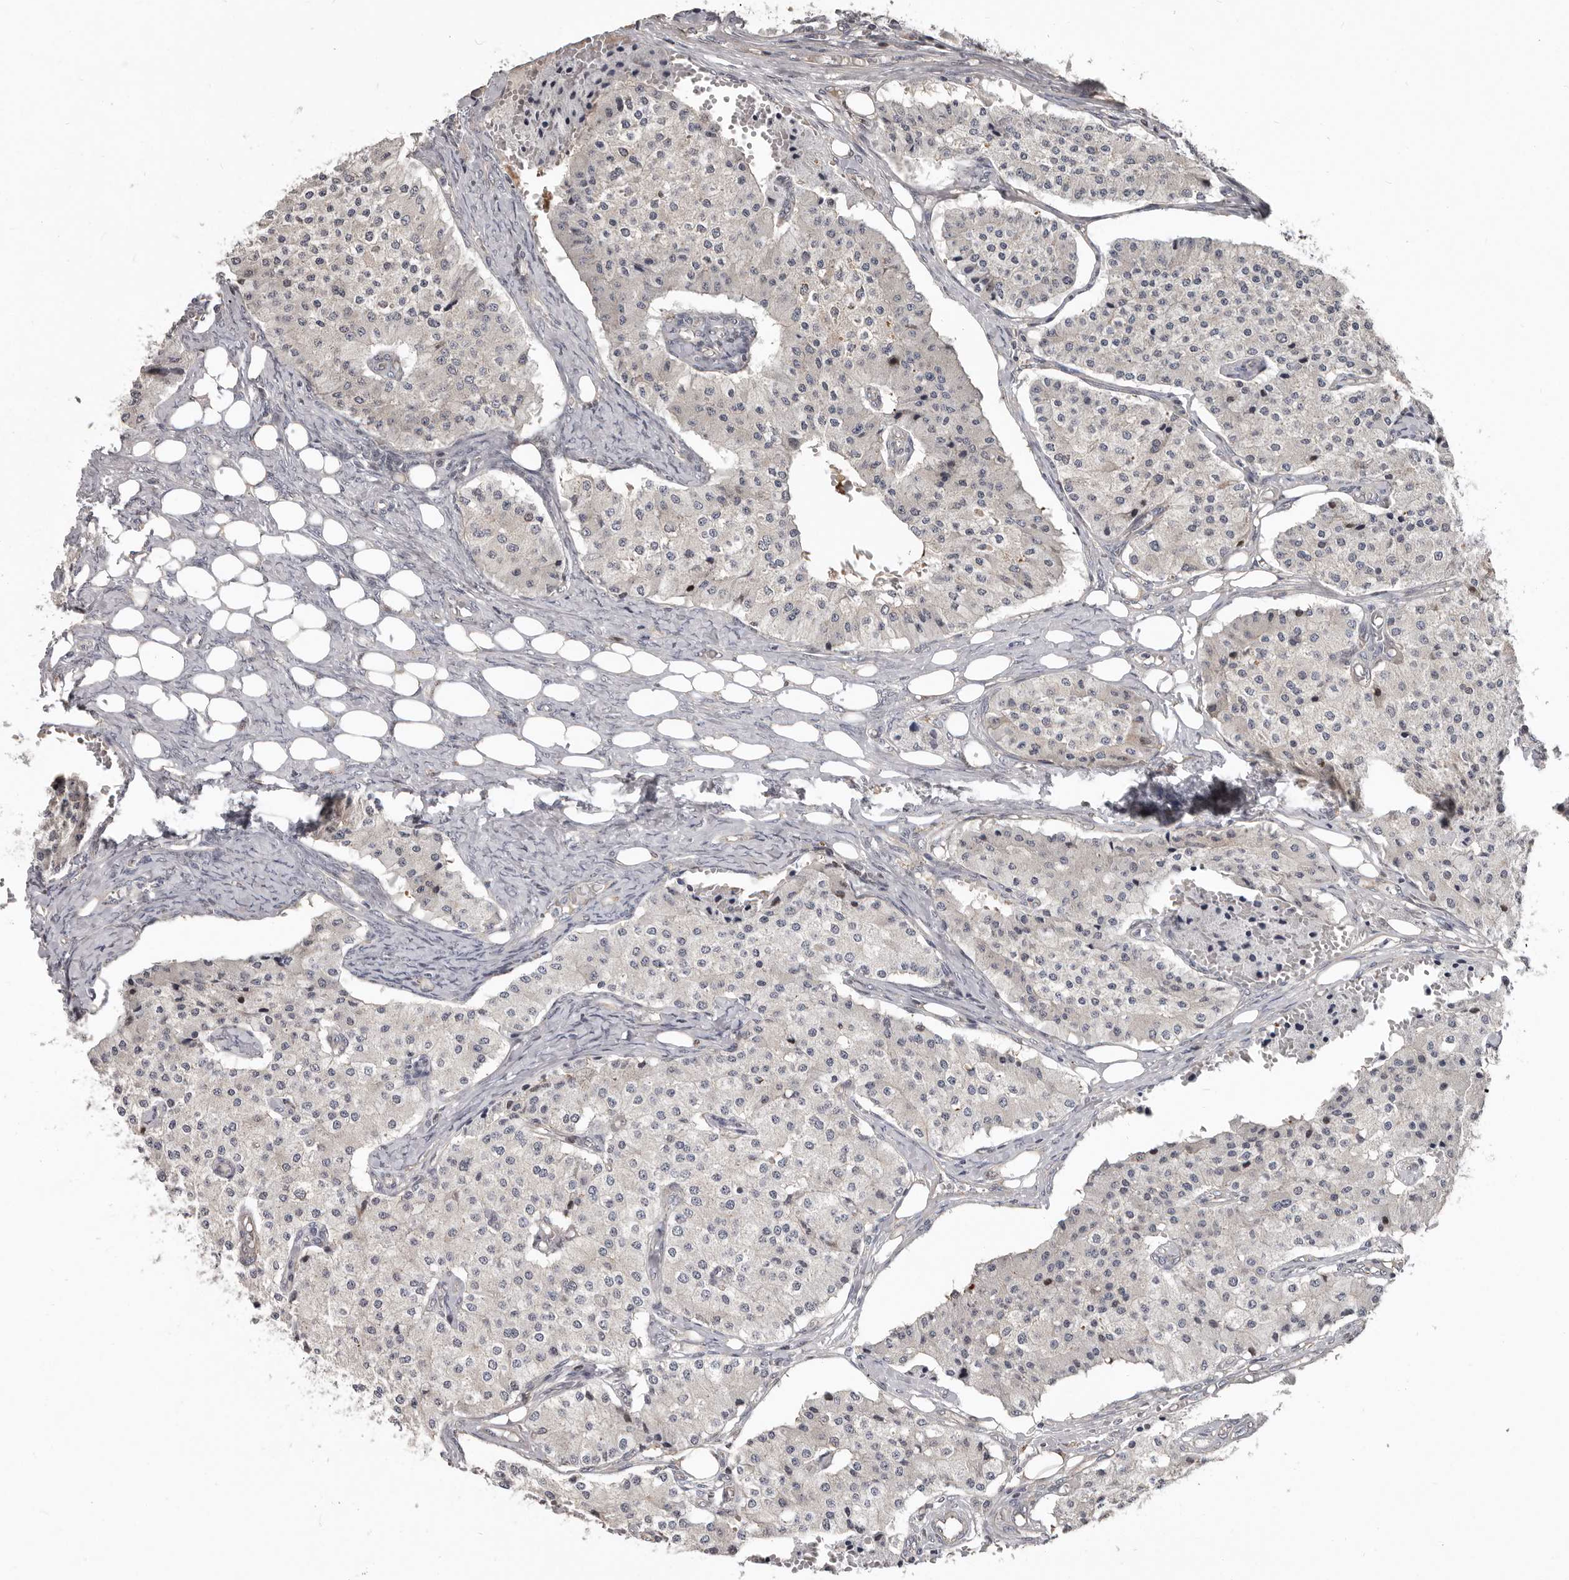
{"staining": {"intensity": "negative", "quantity": "none", "location": "none"}, "tissue": "carcinoid", "cell_type": "Tumor cells", "image_type": "cancer", "snomed": [{"axis": "morphology", "description": "Carcinoid, malignant, NOS"}, {"axis": "topography", "description": "Colon"}], "caption": "The image exhibits no staining of tumor cells in carcinoid.", "gene": "RNF217", "patient": {"sex": "female", "age": 52}}